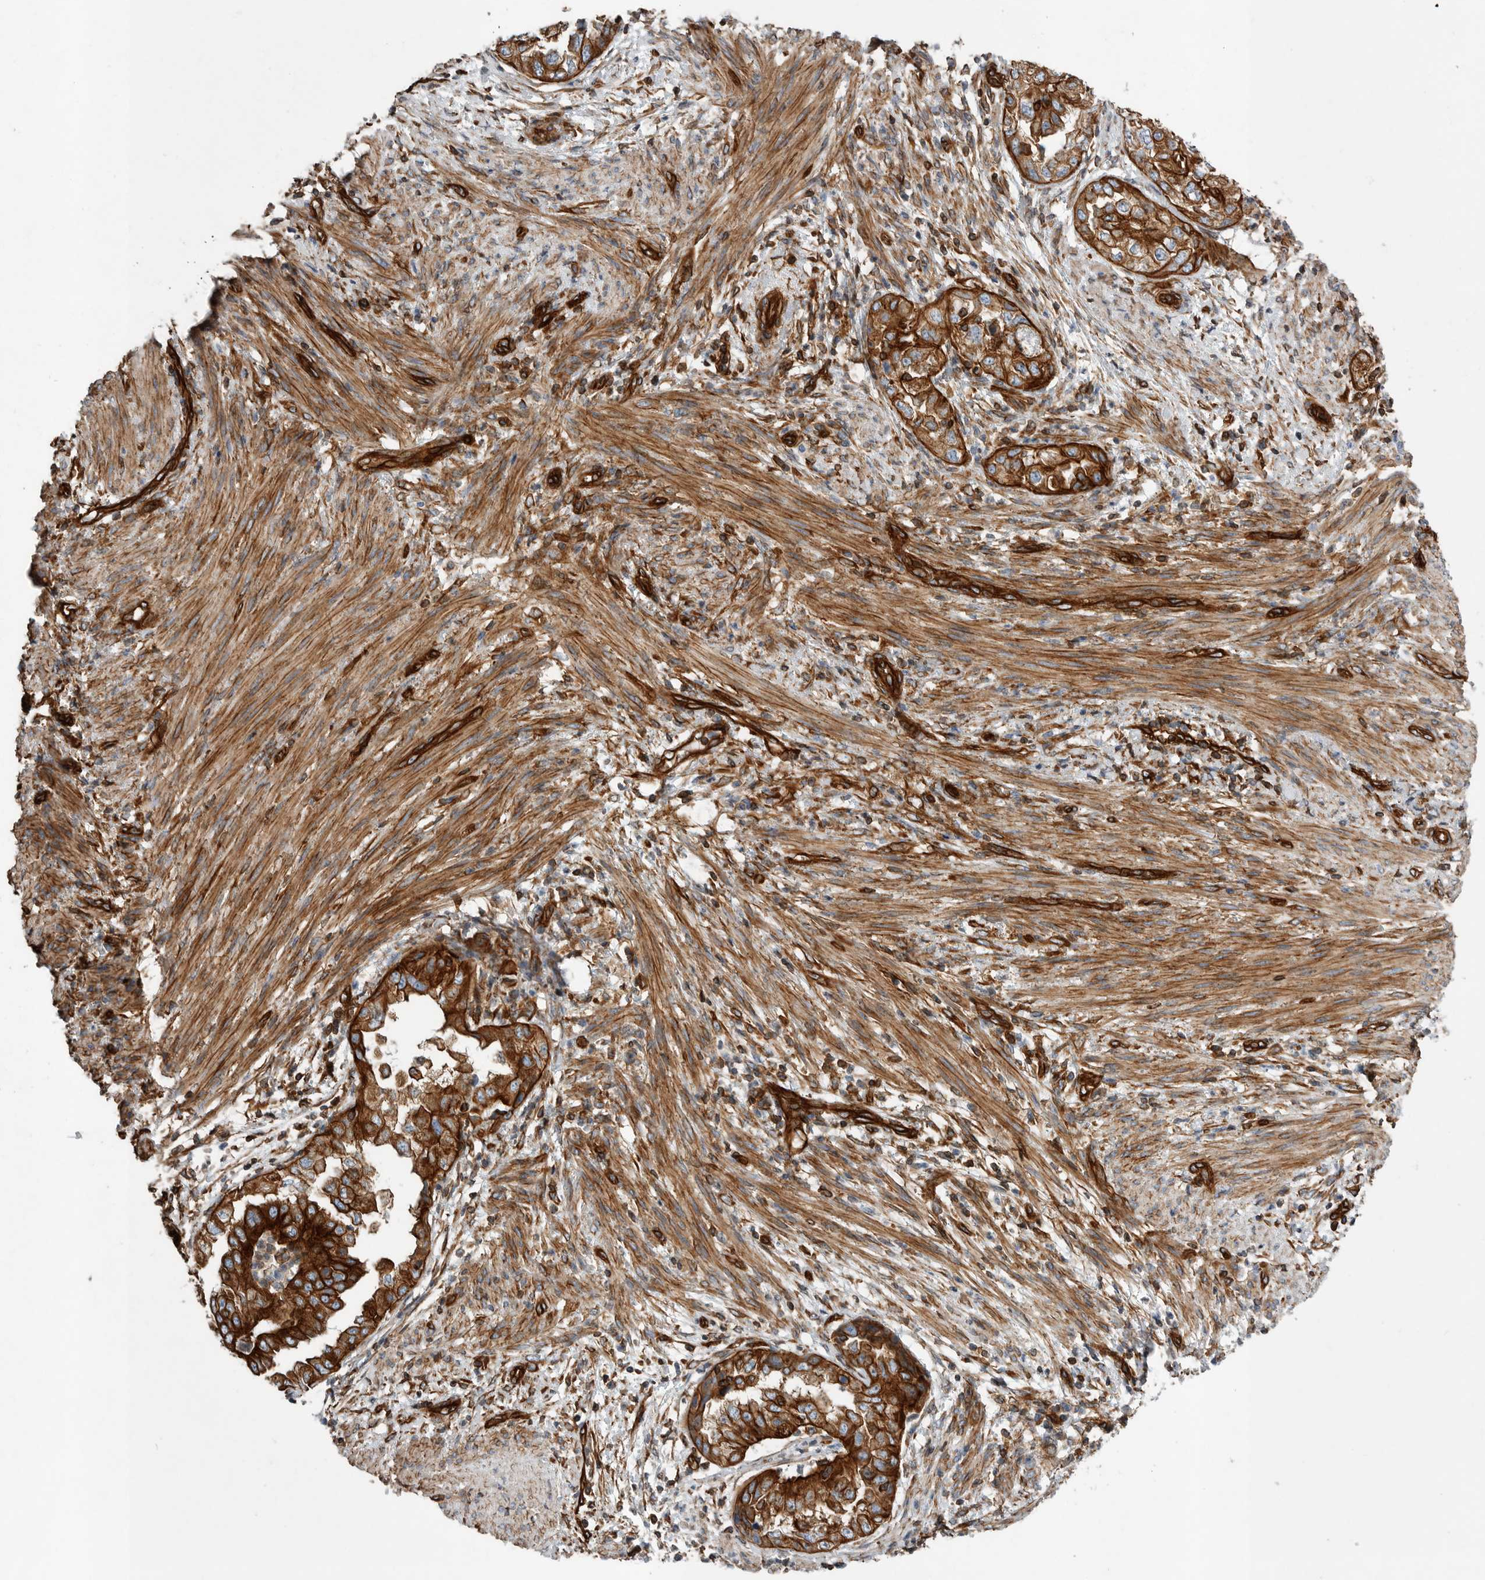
{"staining": {"intensity": "strong", "quantity": ">75%", "location": "cytoplasmic/membranous"}, "tissue": "endometrial cancer", "cell_type": "Tumor cells", "image_type": "cancer", "snomed": [{"axis": "morphology", "description": "Adenocarcinoma, NOS"}, {"axis": "topography", "description": "Endometrium"}], "caption": "Tumor cells reveal high levels of strong cytoplasmic/membranous positivity in about >75% of cells in human adenocarcinoma (endometrial). Using DAB (3,3'-diaminobenzidine) (brown) and hematoxylin (blue) stains, captured at high magnification using brightfield microscopy.", "gene": "PLEC", "patient": {"sex": "female", "age": 85}}